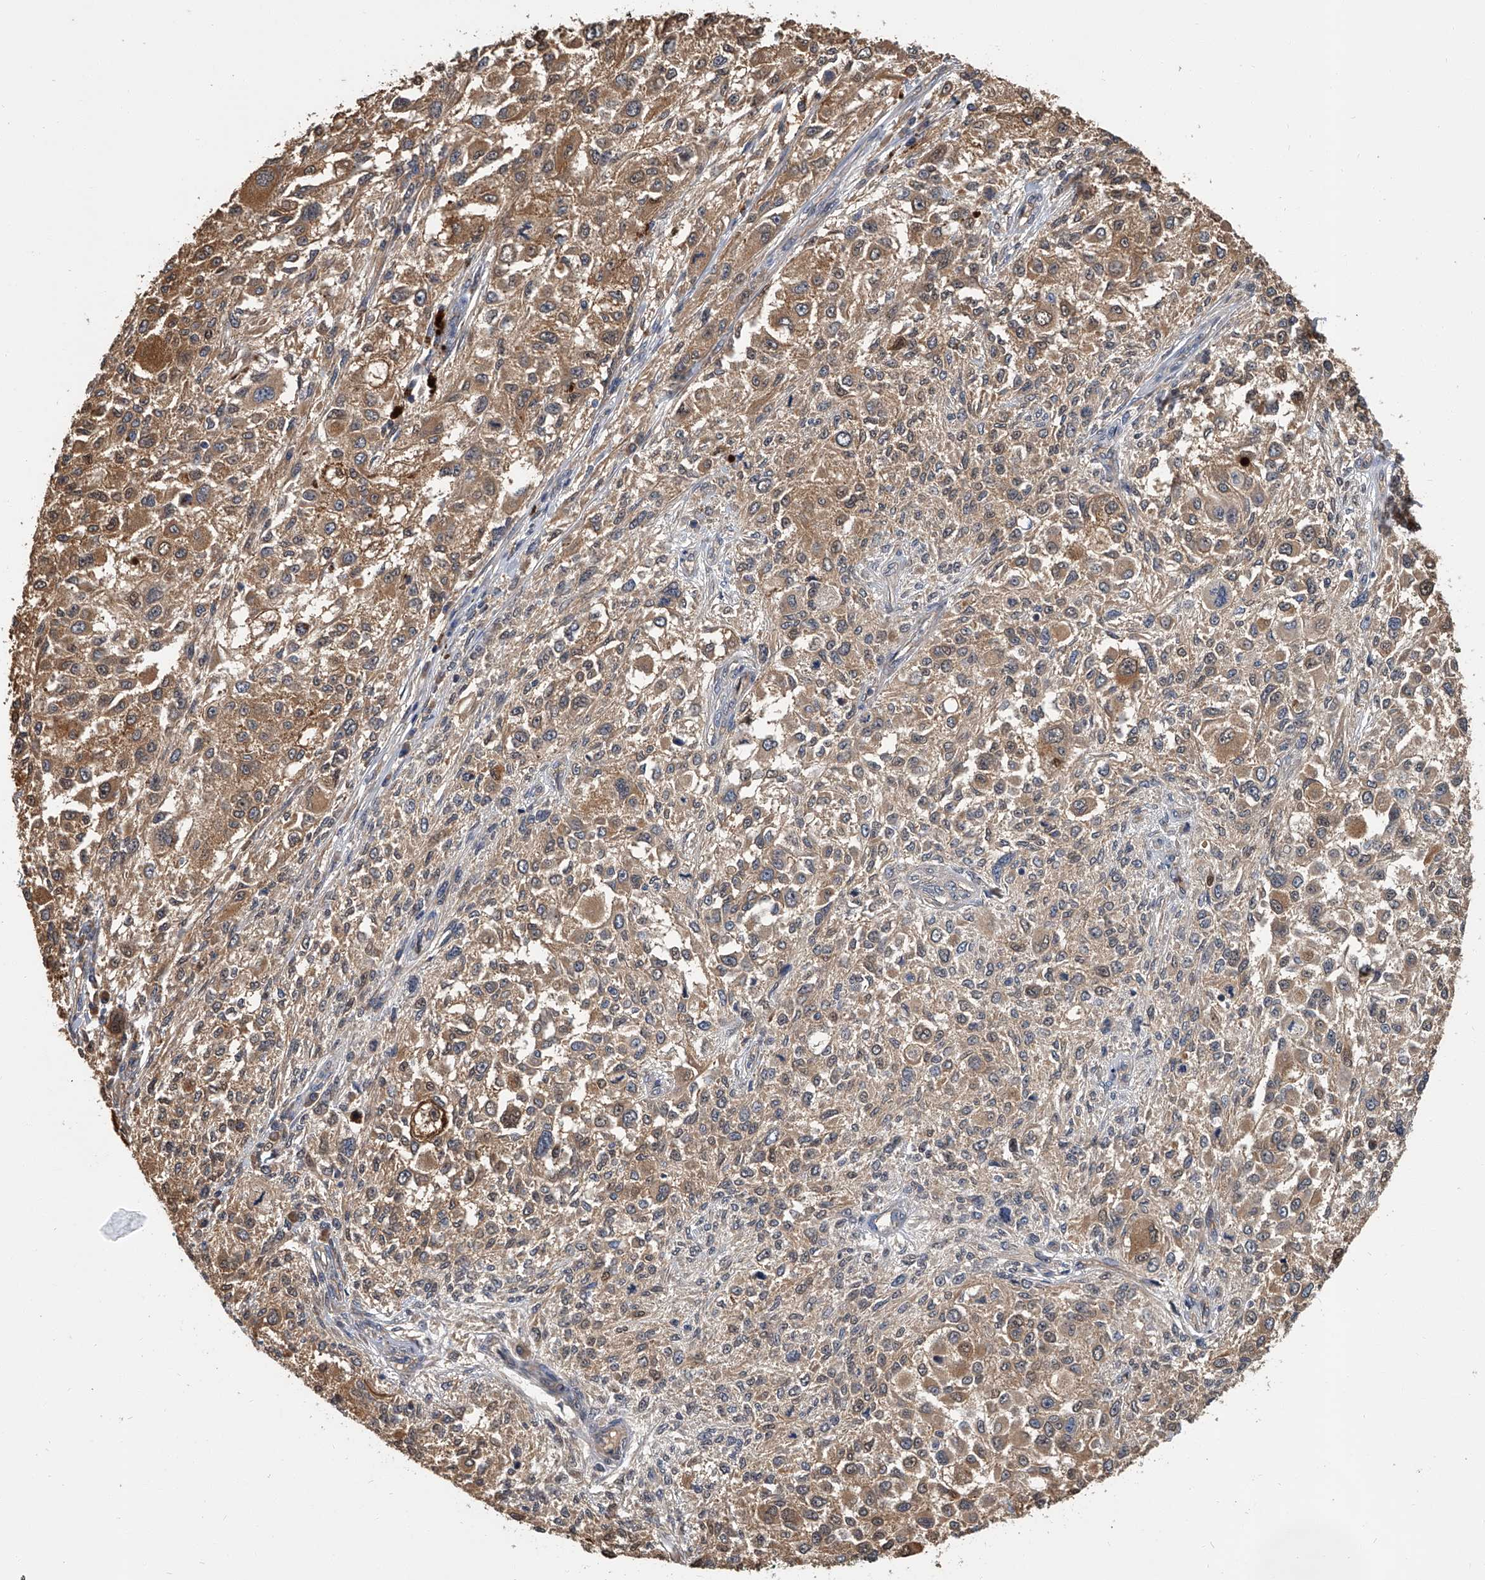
{"staining": {"intensity": "moderate", "quantity": ">75%", "location": "cytoplasmic/membranous"}, "tissue": "melanoma", "cell_type": "Tumor cells", "image_type": "cancer", "snomed": [{"axis": "morphology", "description": "Necrosis, NOS"}, {"axis": "morphology", "description": "Malignant melanoma, NOS"}, {"axis": "topography", "description": "Skin"}], "caption": "A medium amount of moderate cytoplasmic/membranous expression is identified in approximately >75% of tumor cells in malignant melanoma tissue. (DAB IHC with brightfield microscopy, high magnification).", "gene": "CD200", "patient": {"sex": "female", "age": 87}}